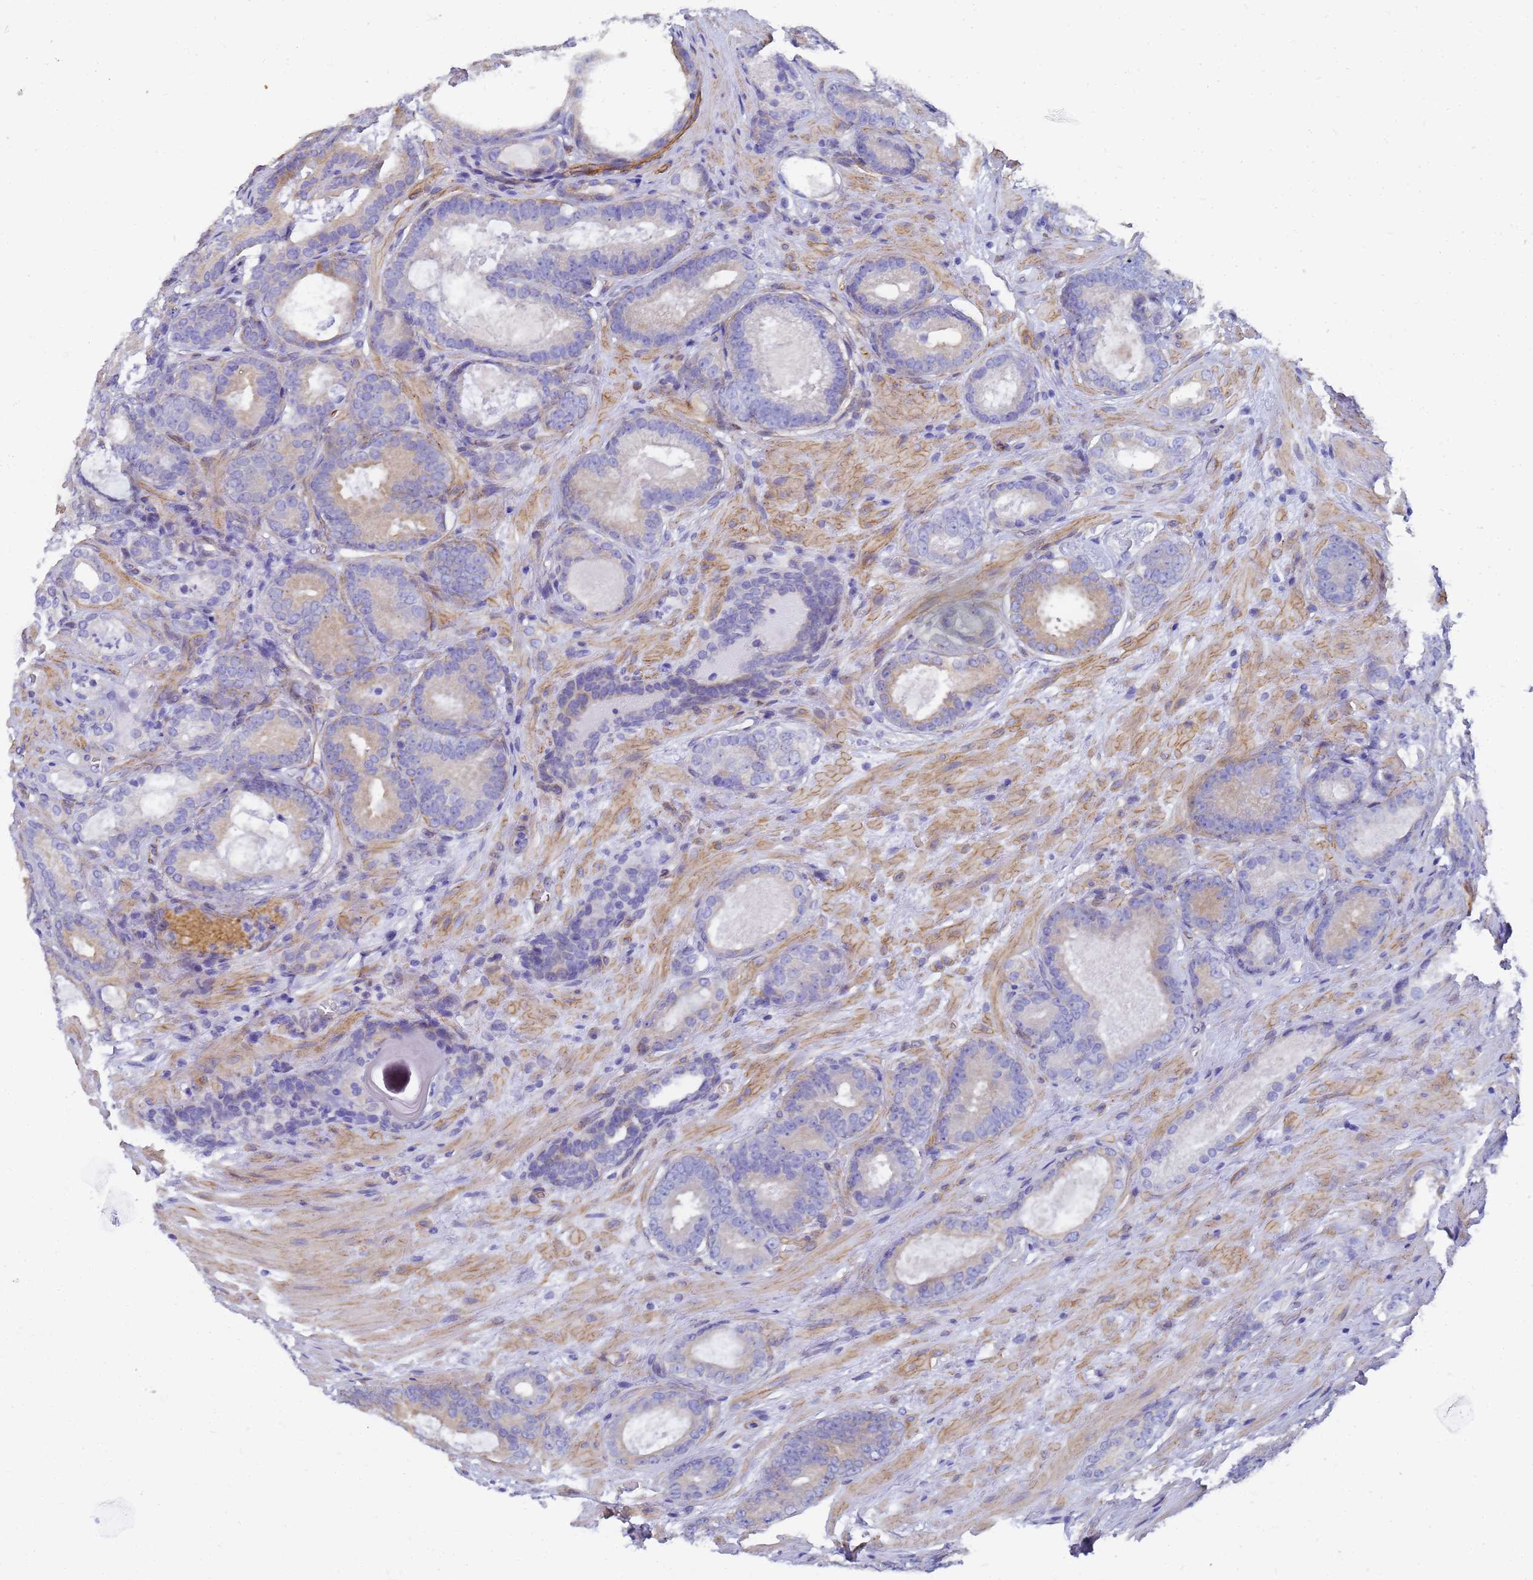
{"staining": {"intensity": "weak", "quantity": "<25%", "location": "cytoplasmic/membranous"}, "tissue": "prostate cancer", "cell_type": "Tumor cells", "image_type": "cancer", "snomed": [{"axis": "morphology", "description": "Adenocarcinoma, High grade"}, {"axis": "topography", "description": "Prostate"}], "caption": "Immunohistochemistry histopathology image of neoplastic tissue: prostate adenocarcinoma (high-grade) stained with DAB exhibits no significant protein staining in tumor cells.", "gene": "TUBB1", "patient": {"sex": "male", "age": 66}}